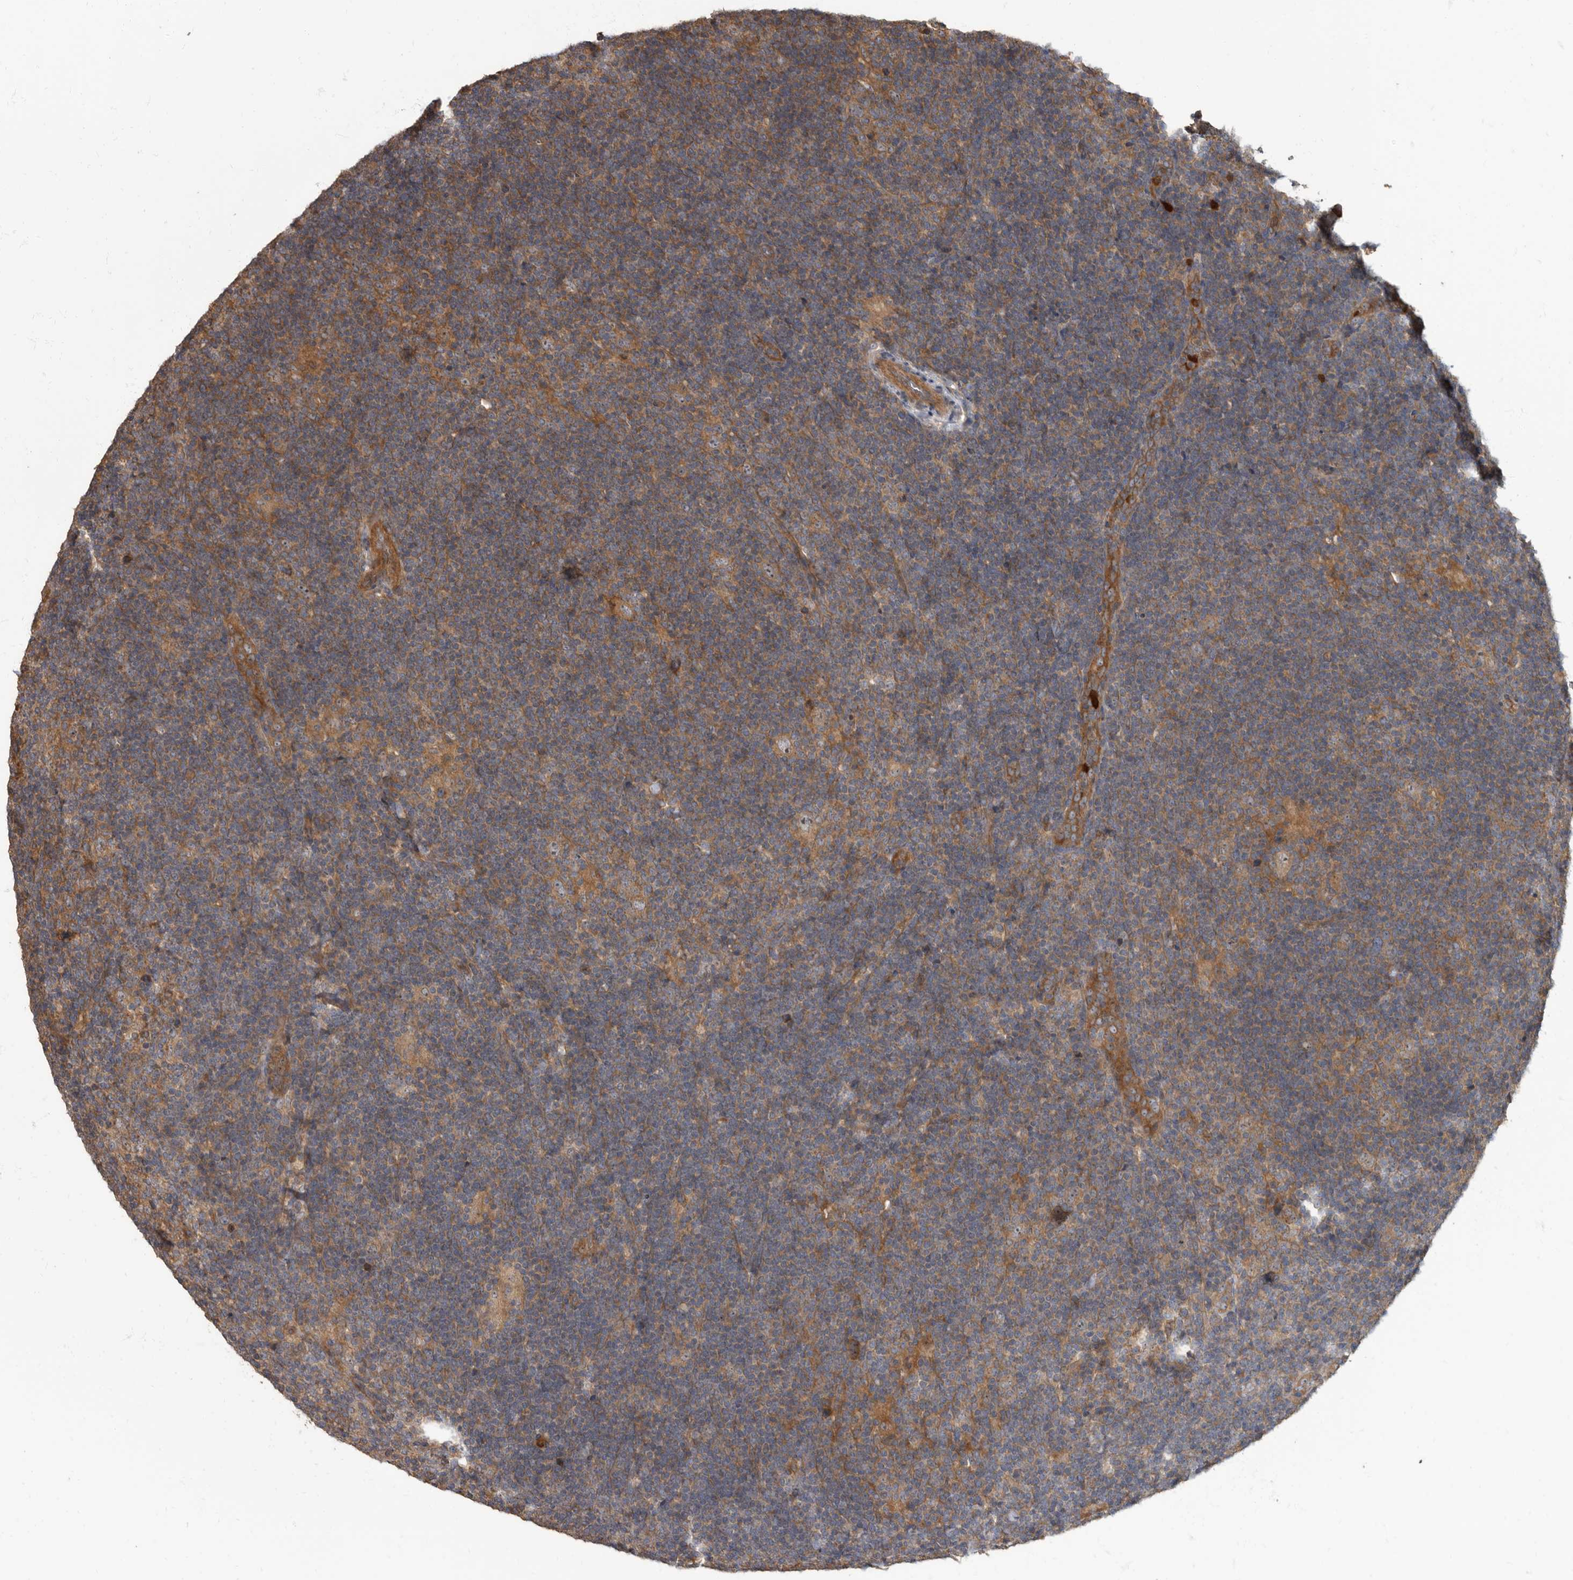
{"staining": {"intensity": "moderate", "quantity": ">75%", "location": "cytoplasmic/membranous"}, "tissue": "lymphoma", "cell_type": "Tumor cells", "image_type": "cancer", "snomed": [{"axis": "morphology", "description": "Hodgkin's disease, NOS"}, {"axis": "topography", "description": "Lymph node"}], "caption": "Protein expression analysis of human lymphoma reveals moderate cytoplasmic/membranous positivity in approximately >75% of tumor cells.", "gene": "DAAM1", "patient": {"sex": "female", "age": 57}}